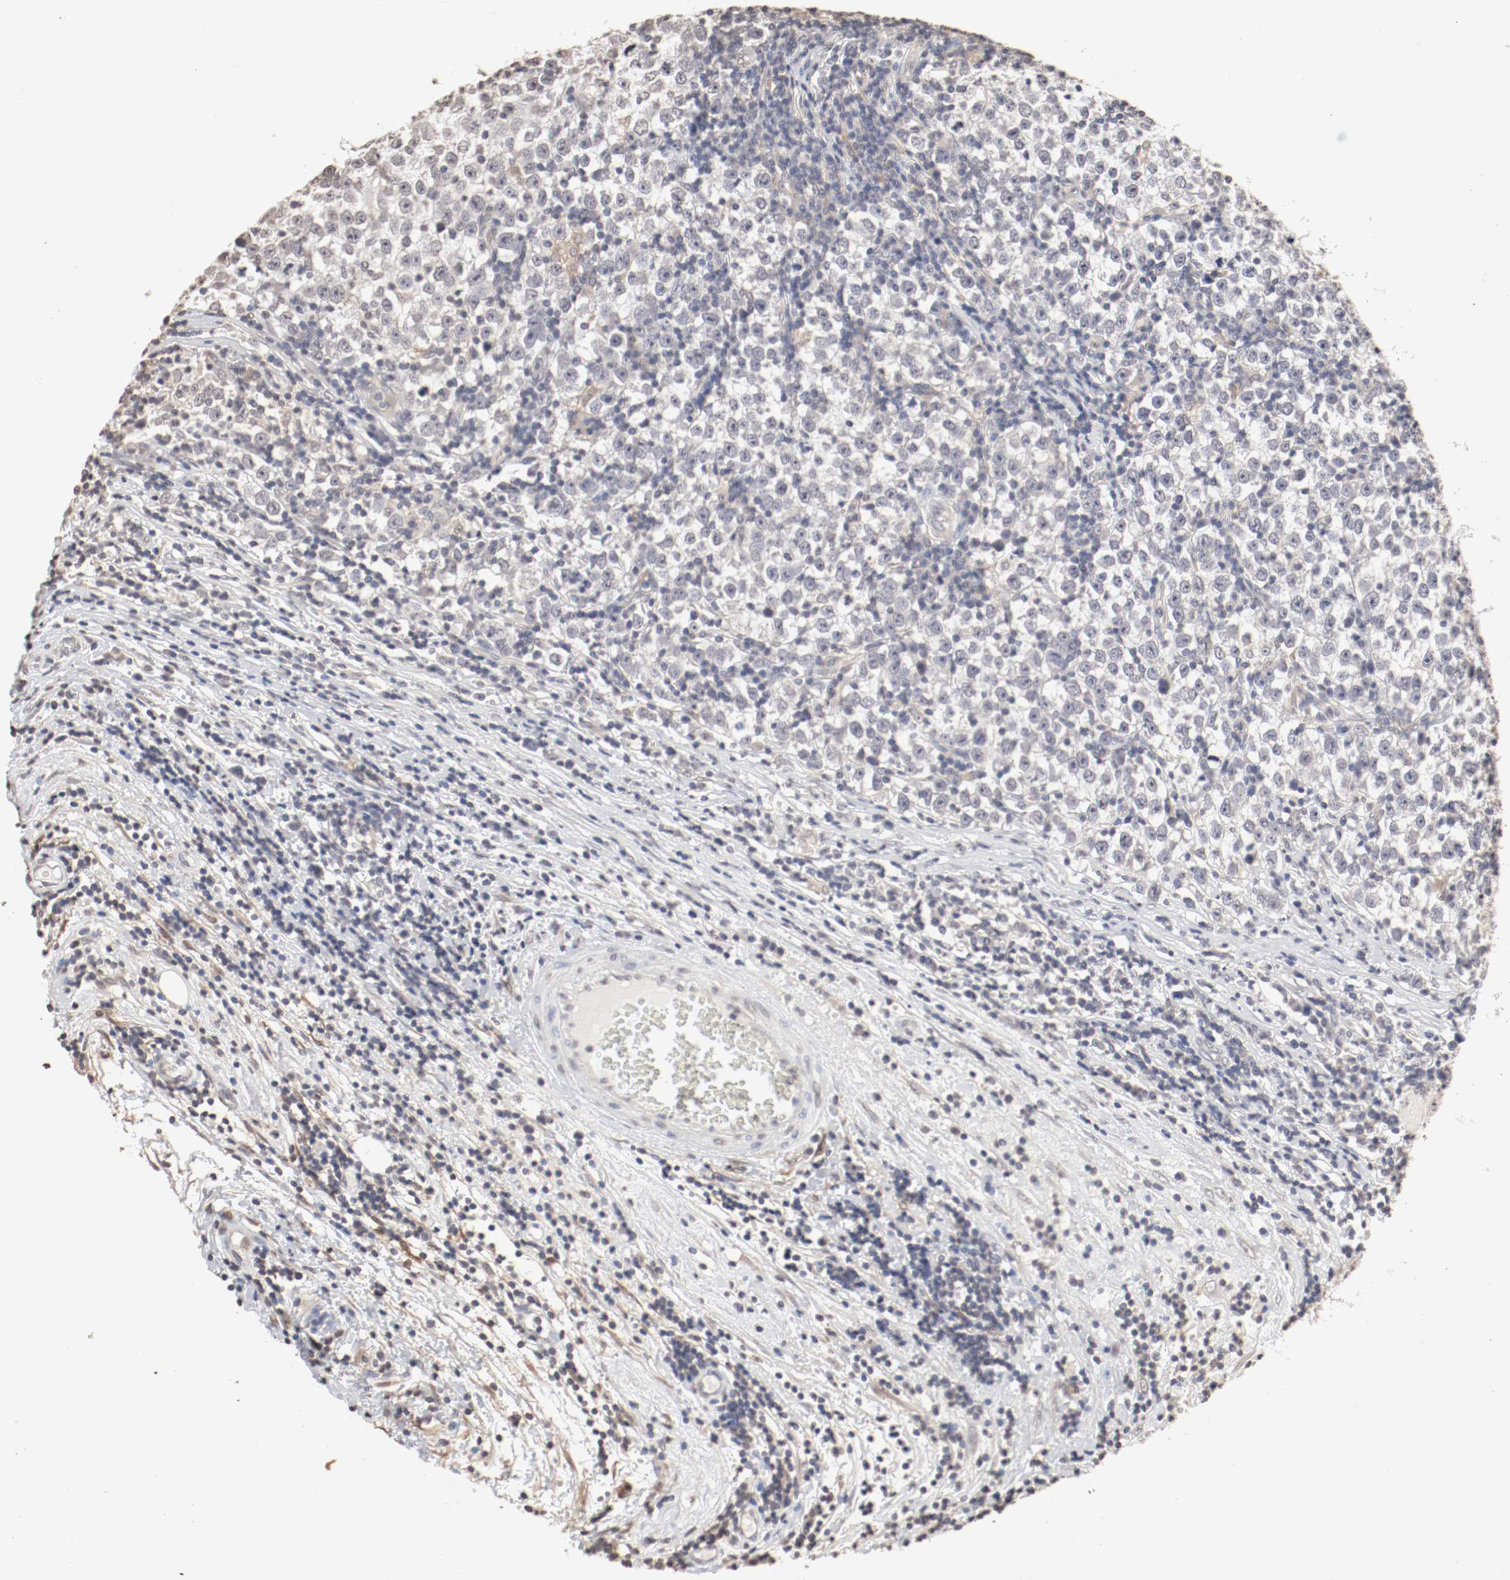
{"staining": {"intensity": "negative", "quantity": "none", "location": "none"}, "tissue": "testis cancer", "cell_type": "Tumor cells", "image_type": "cancer", "snomed": [{"axis": "morphology", "description": "Seminoma, NOS"}, {"axis": "topography", "description": "Testis"}], "caption": "Photomicrograph shows no significant protein expression in tumor cells of testis seminoma. (Brightfield microscopy of DAB (3,3'-diaminobenzidine) IHC at high magnification).", "gene": "WASL", "patient": {"sex": "male", "age": 43}}